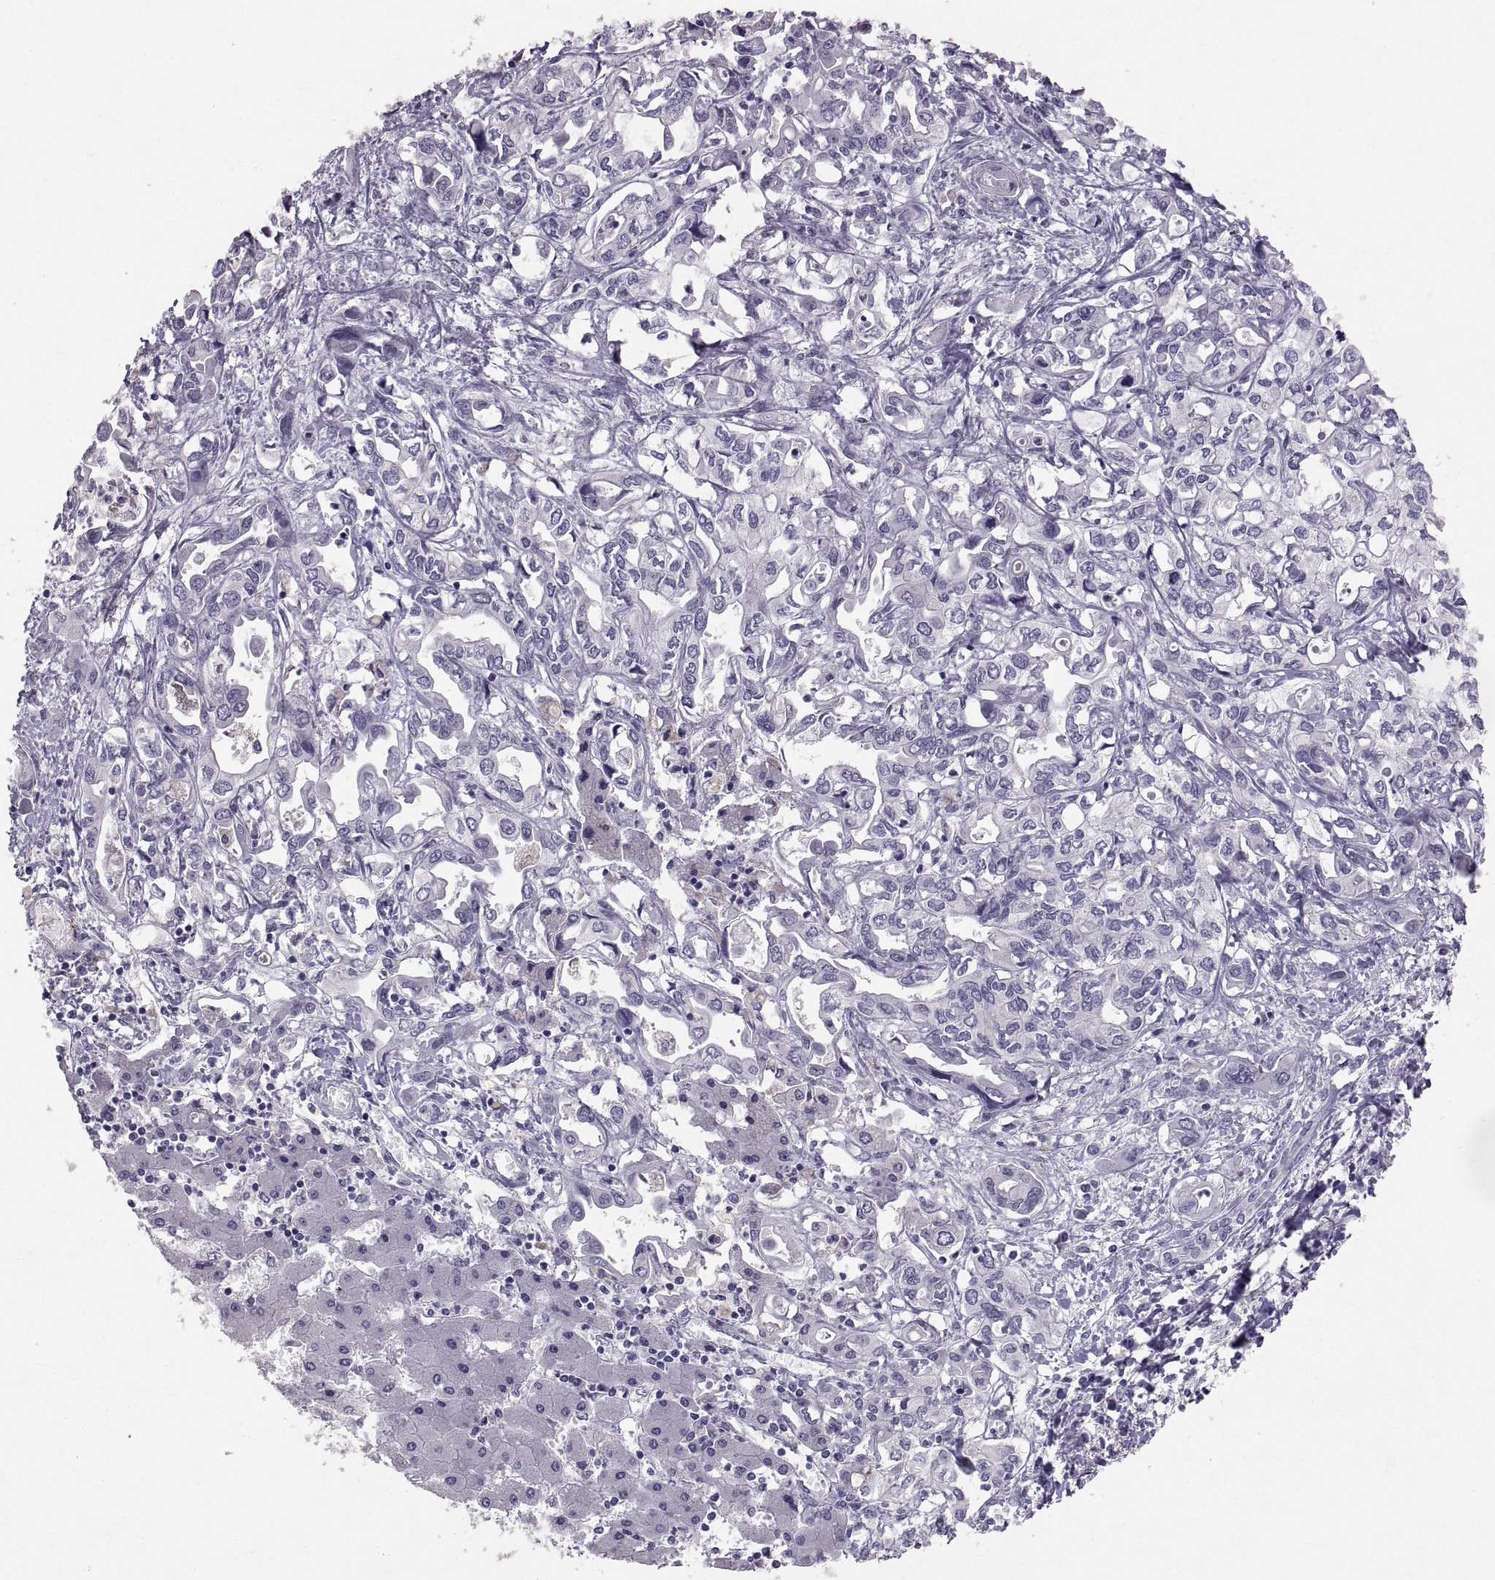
{"staining": {"intensity": "negative", "quantity": "none", "location": "none"}, "tissue": "liver cancer", "cell_type": "Tumor cells", "image_type": "cancer", "snomed": [{"axis": "morphology", "description": "Cholangiocarcinoma"}, {"axis": "topography", "description": "Liver"}], "caption": "High power microscopy micrograph of an immunohistochemistry (IHC) micrograph of liver cancer (cholangiocarcinoma), revealing no significant positivity in tumor cells.", "gene": "PTN", "patient": {"sex": "female", "age": 64}}